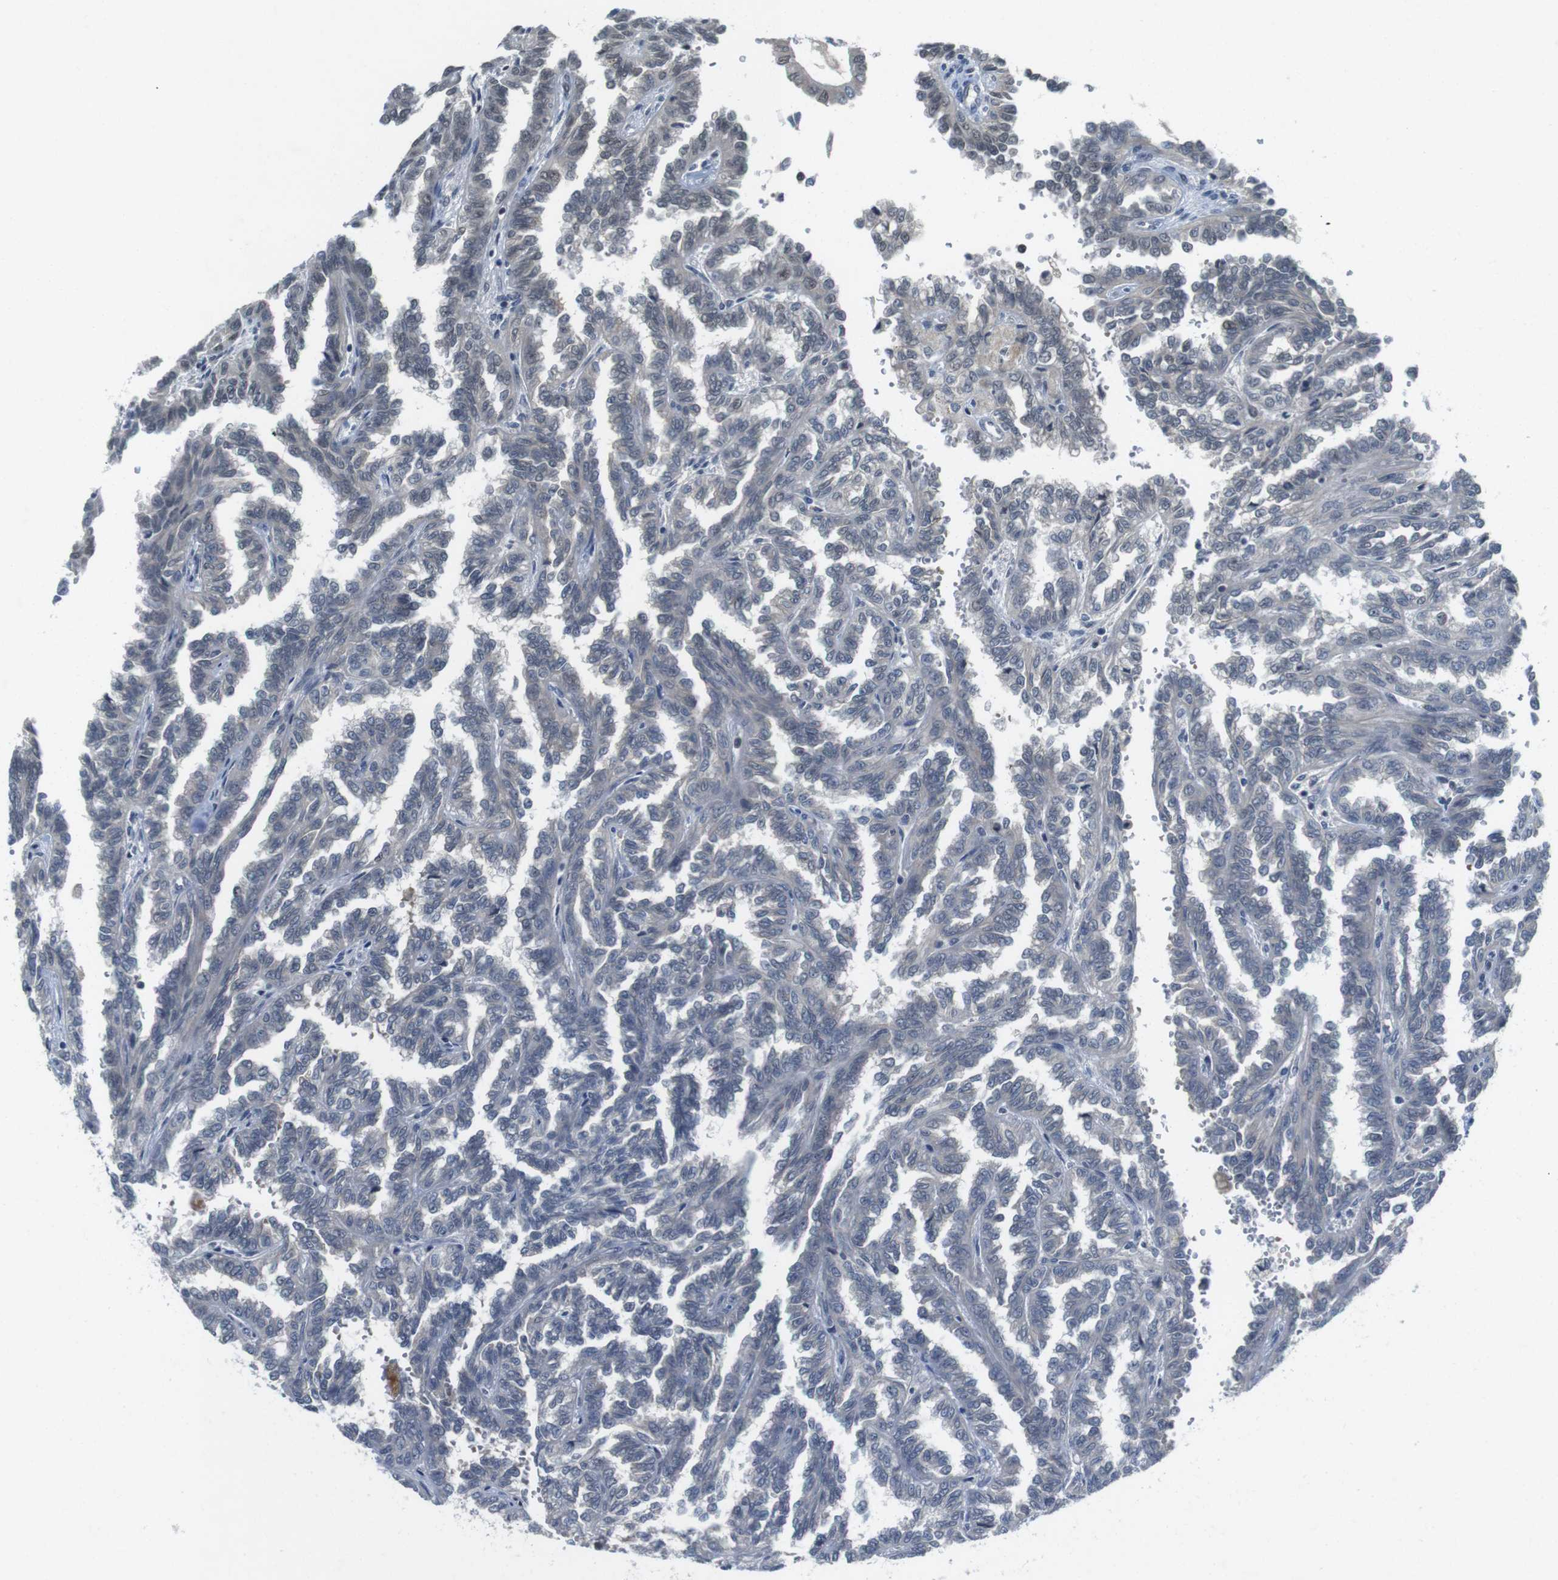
{"staining": {"intensity": "negative", "quantity": "none", "location": "none"}, "tissue": "renal cancer", "cell_type": "Tumor cells", "image_type": "cancer", "snomed": [{"axis": "morphology", "description": "Inflammation, NOS"}, {"axis": "morphology", "description": "Adenocarcinoma, NOS"}, {"axis": "topography", "description": "Kidney"}], "caption": "Immunohistochemistry (IHC) histopathology image of human adenocarcinoma (renal) stained for a protein (brown), which reveals no positivity in tumor cells. The staining is performed using DAB (3,3'-diaminobenzidine) brown chromogen with nuclei counter-stained in using hematoxylin.", "gene": "MAPKAPK5", "patient": {"sex": "male", "age": 68}}